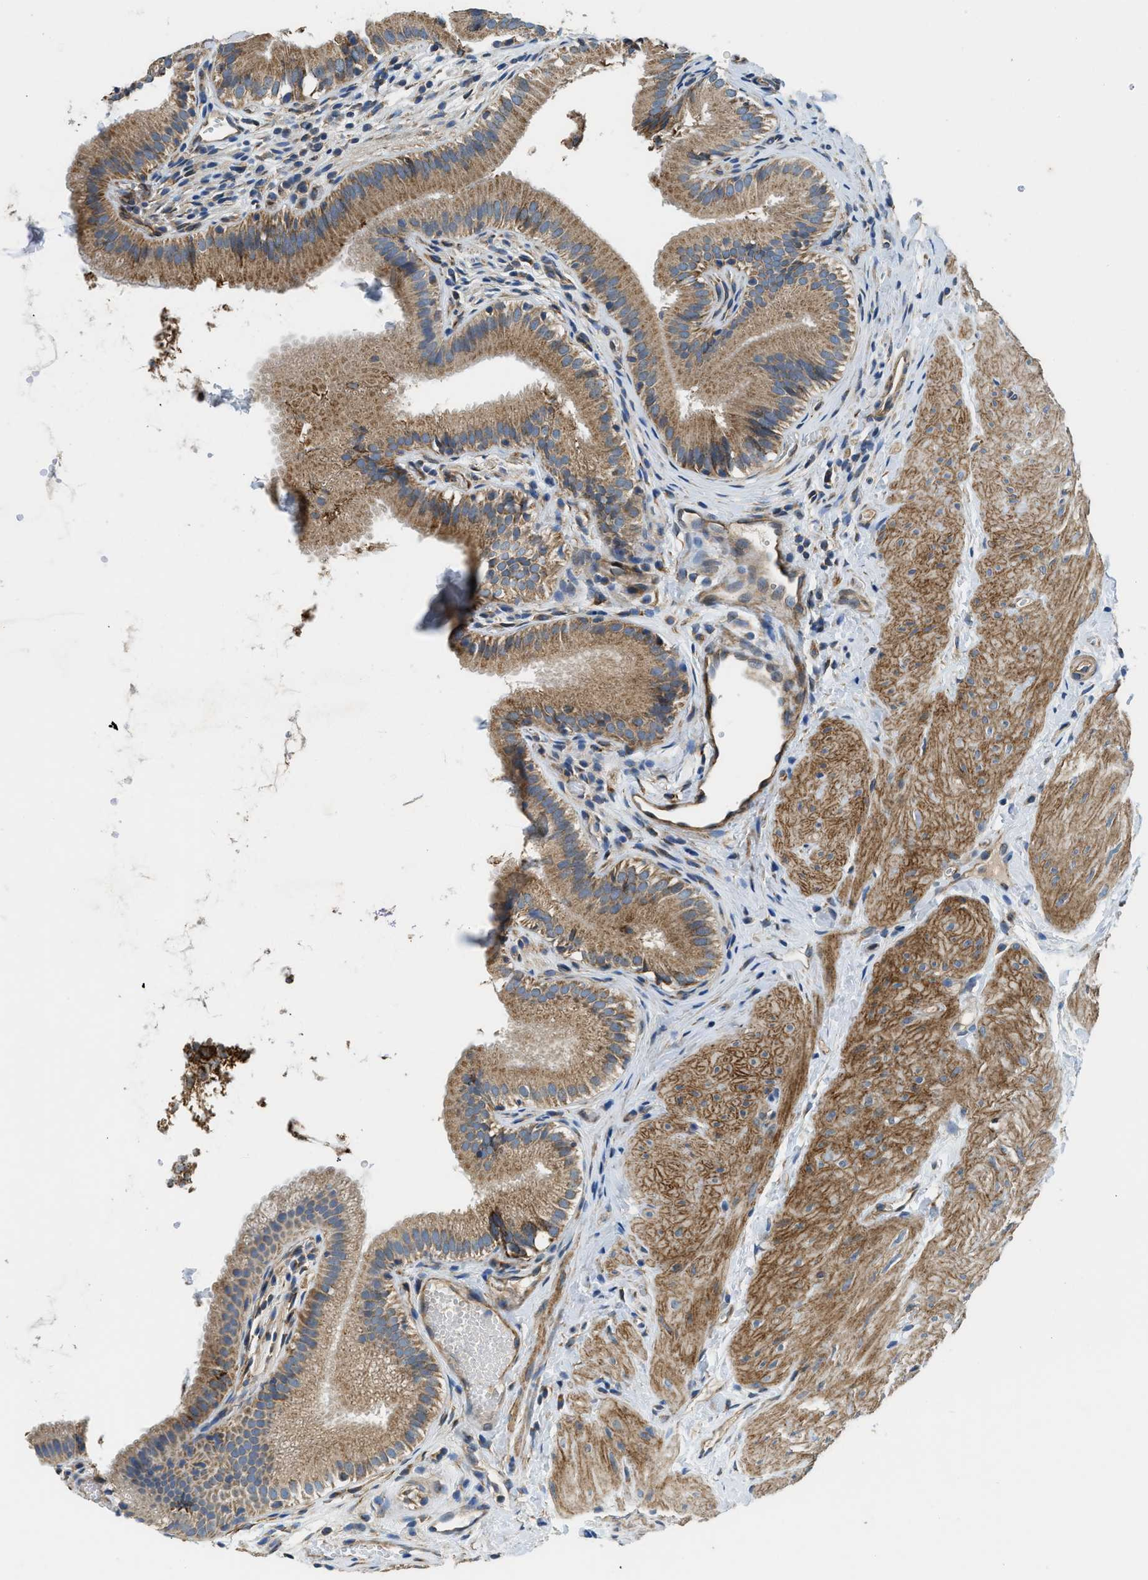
{"staining": {"intensity": "moderate", "quantity": ">75%", "location": "cytoplasmic/membranous"}, "tissue": "gallbladder", "cell_type": "Glandular cells", "image_type": "normal", "snomed": [{"axis": "morphology", "description": "Normal tissue, NOS"}, {"axis": "topography", "description": "Gallbladder"}], "caption": "Immunohistochemistry (IHC) histopathology image of benign human gallbladder stained for a protein (brown), which displays medium levels of moderate cytoplasmic/membranous expression in approximately >75% of glandular cells.", "gene": "STK33", "patient": {"sex": "female", "age": 26}}